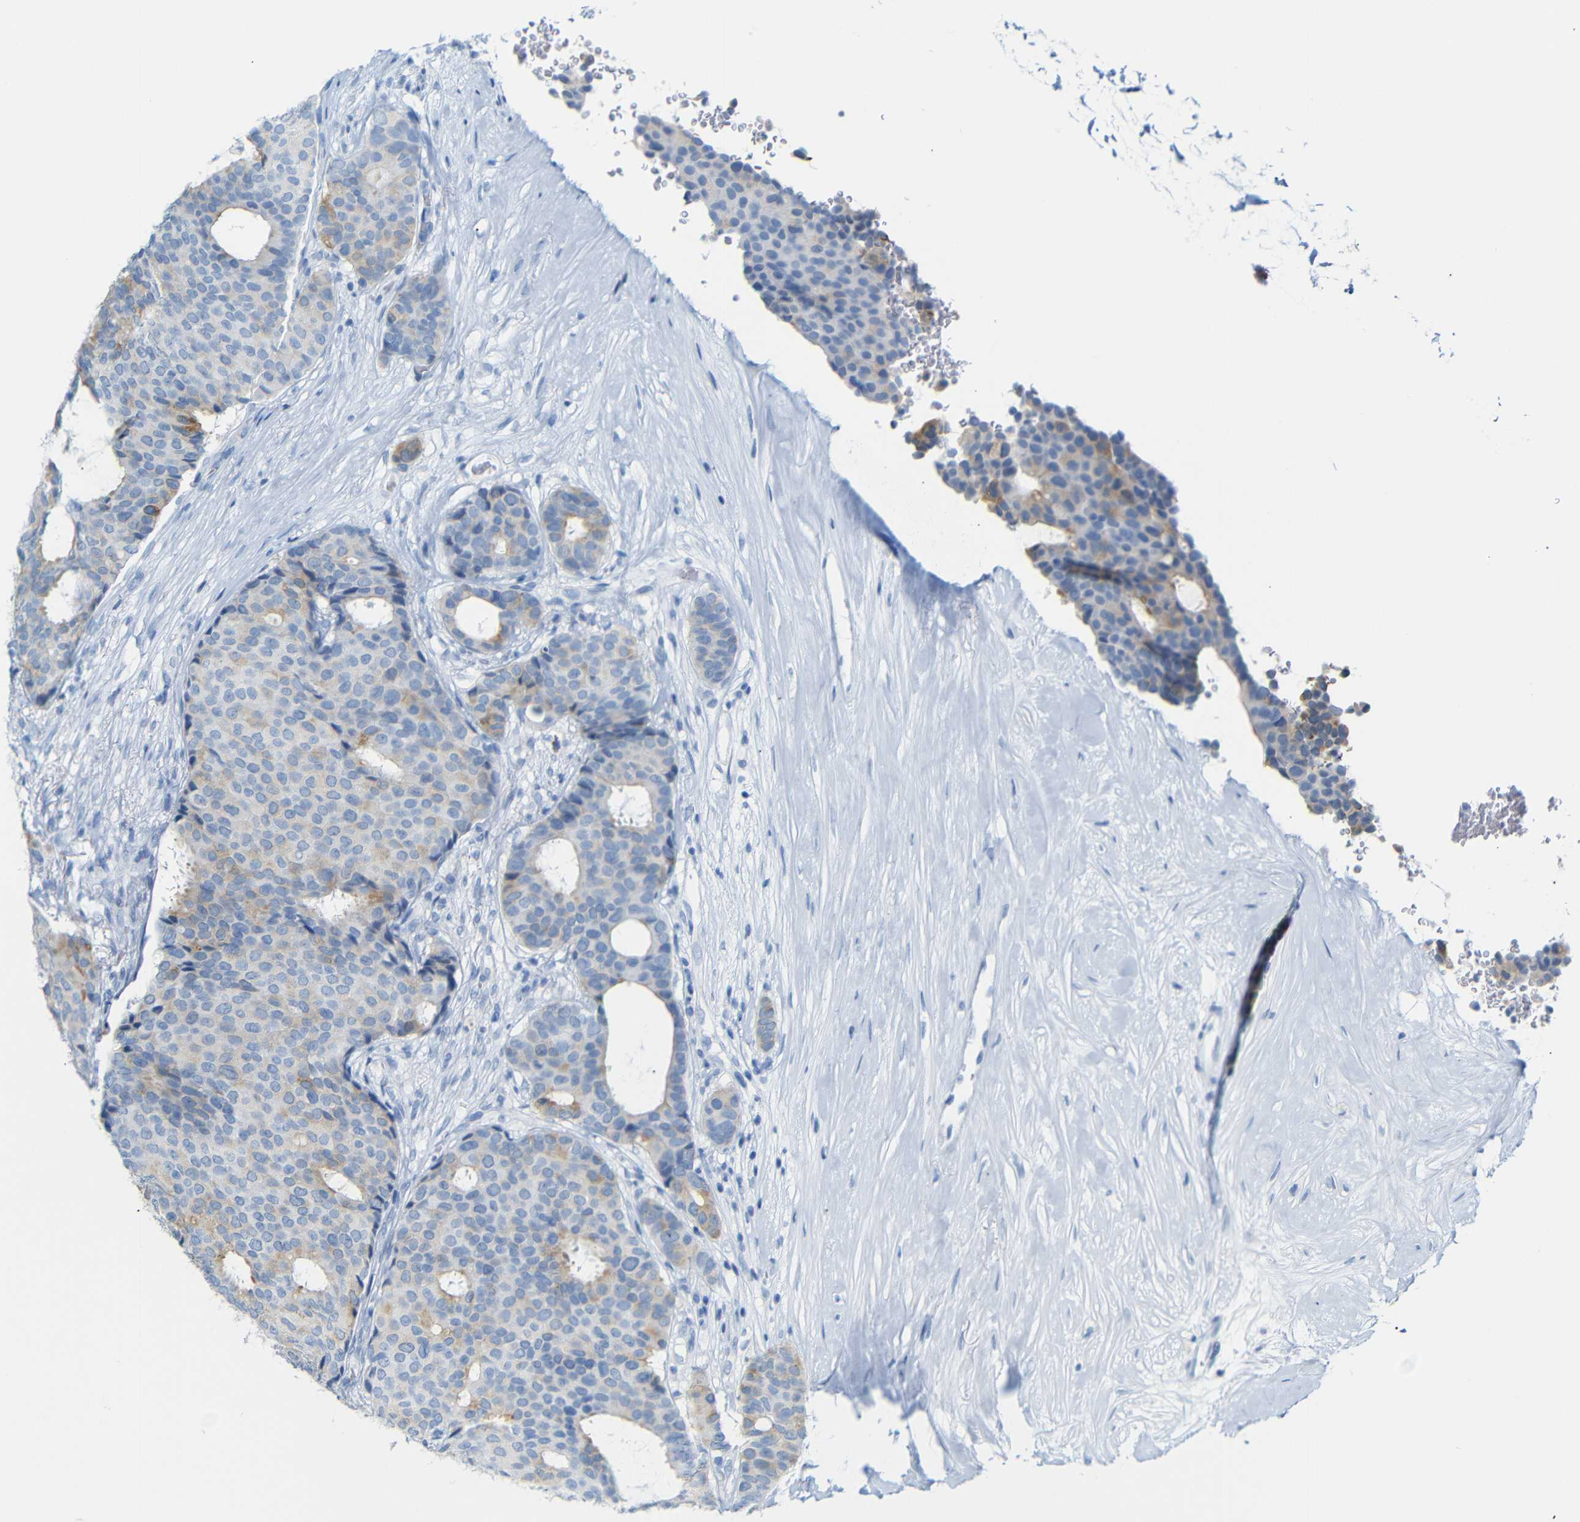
{"staining": {"intensity": "moderate", "quantity": "25%-75%", "location": "cytoplasmic/membranous"}, "tissue": "breast cancer", "cell_type": "Tumor cells", "image_type": "cancer", "snomed": [{"axis": "morphology", "description": "Duct carcinoma"}, {"axis": "topography", "description": "Breast"}], "caption": "Intraductal carcinoma (breast) stained with a protein marker shows moderate staining in tumor cells.", "gene": "DYNAP", "patient": {"sex": "female", "age": 75}}